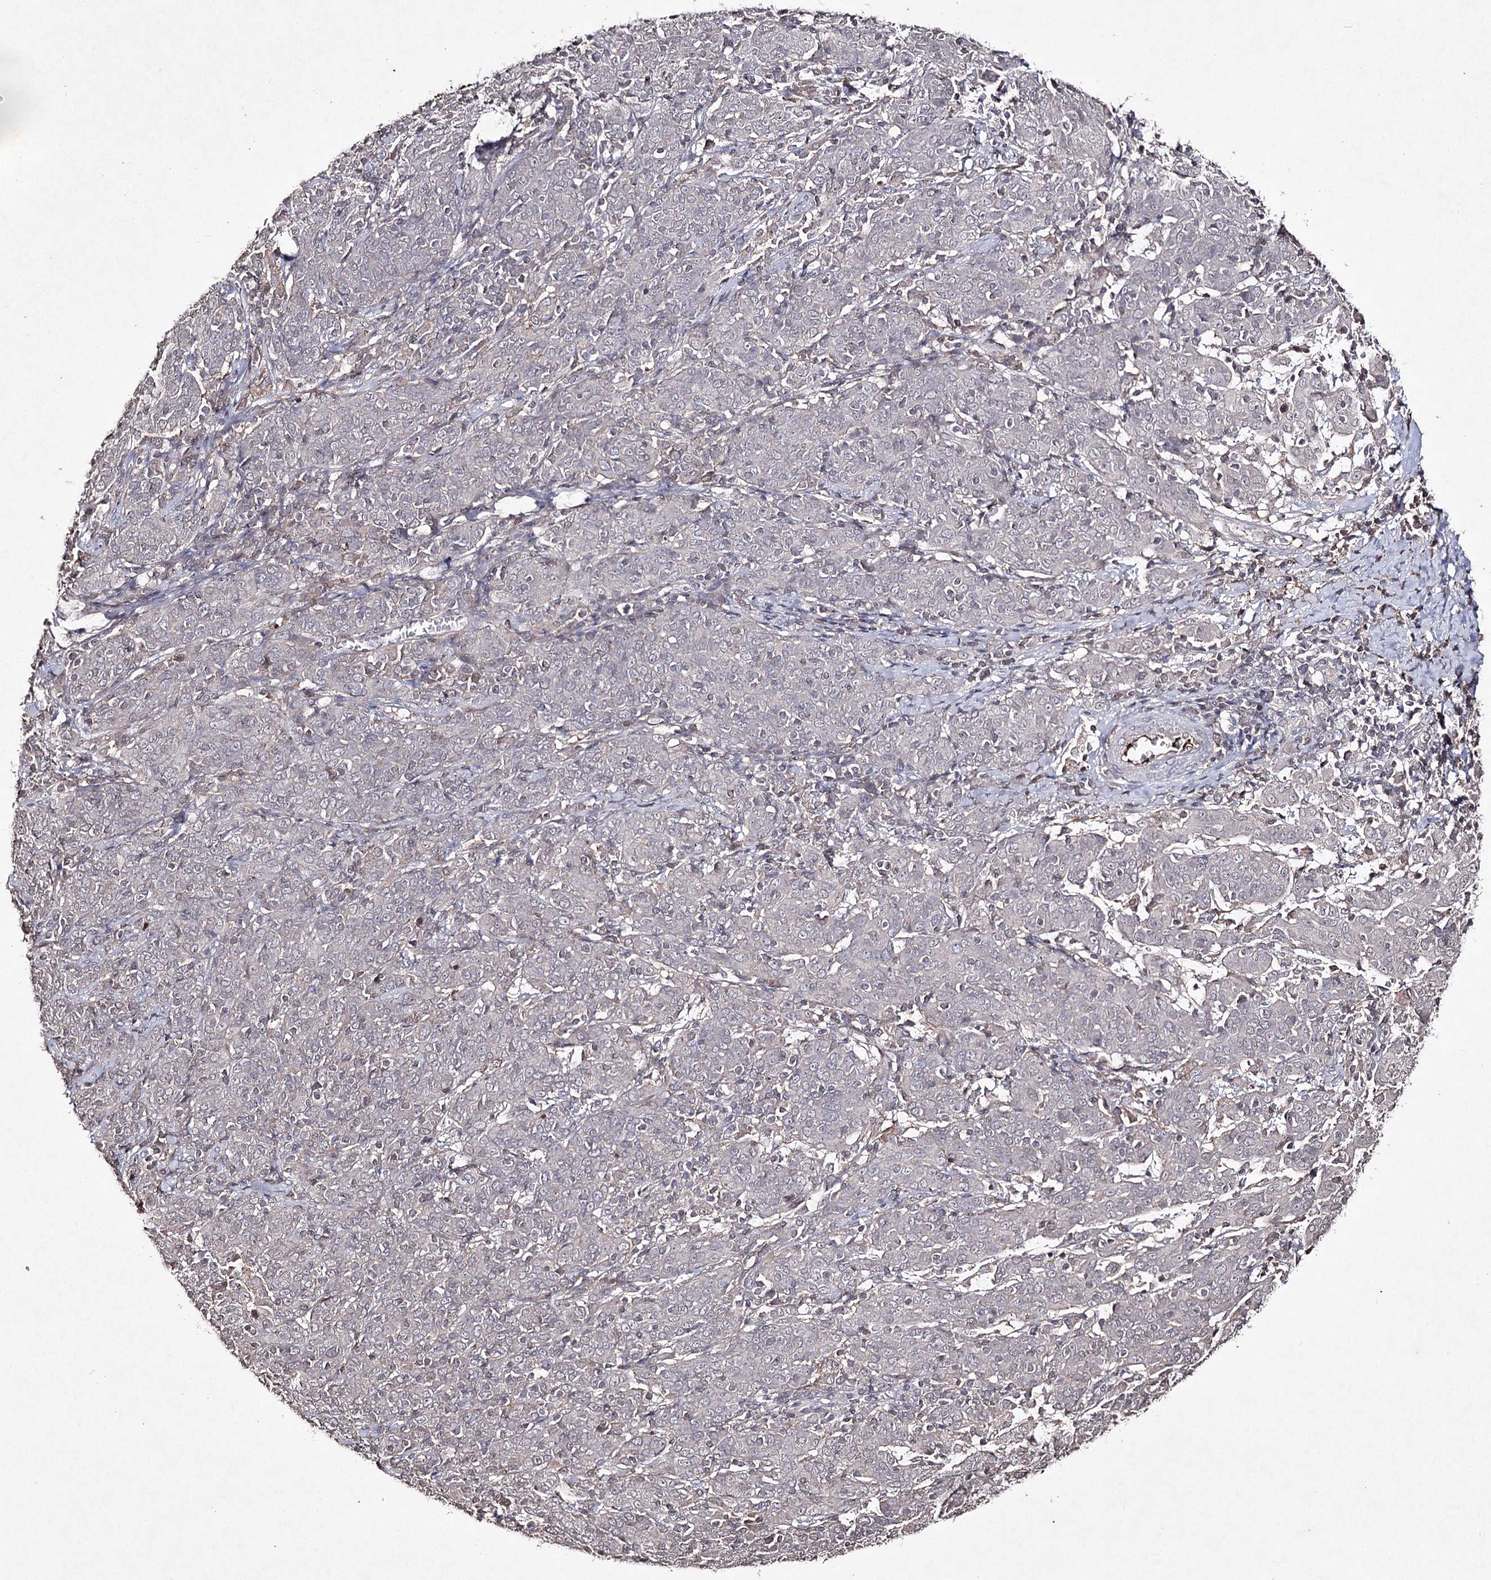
{"staining": {"intensity": "negative", "quantity": "none", "location": "none"}, "tissue": "cervical cancer", "cell_type": "Tumor cells", "image_type": "cancer", "snomed": [{"axis": "morphology", "description": "Squamous cell carcinoma, NOS"}, {"axis": "topography", "description": "Cervix"}], "caption": "Immunohistochemical staining of human cervical cancer exhibits no significant expression in tumor cells.", "gene": "SYNGR3", "patient": {"sex": "female", "age": 67}}